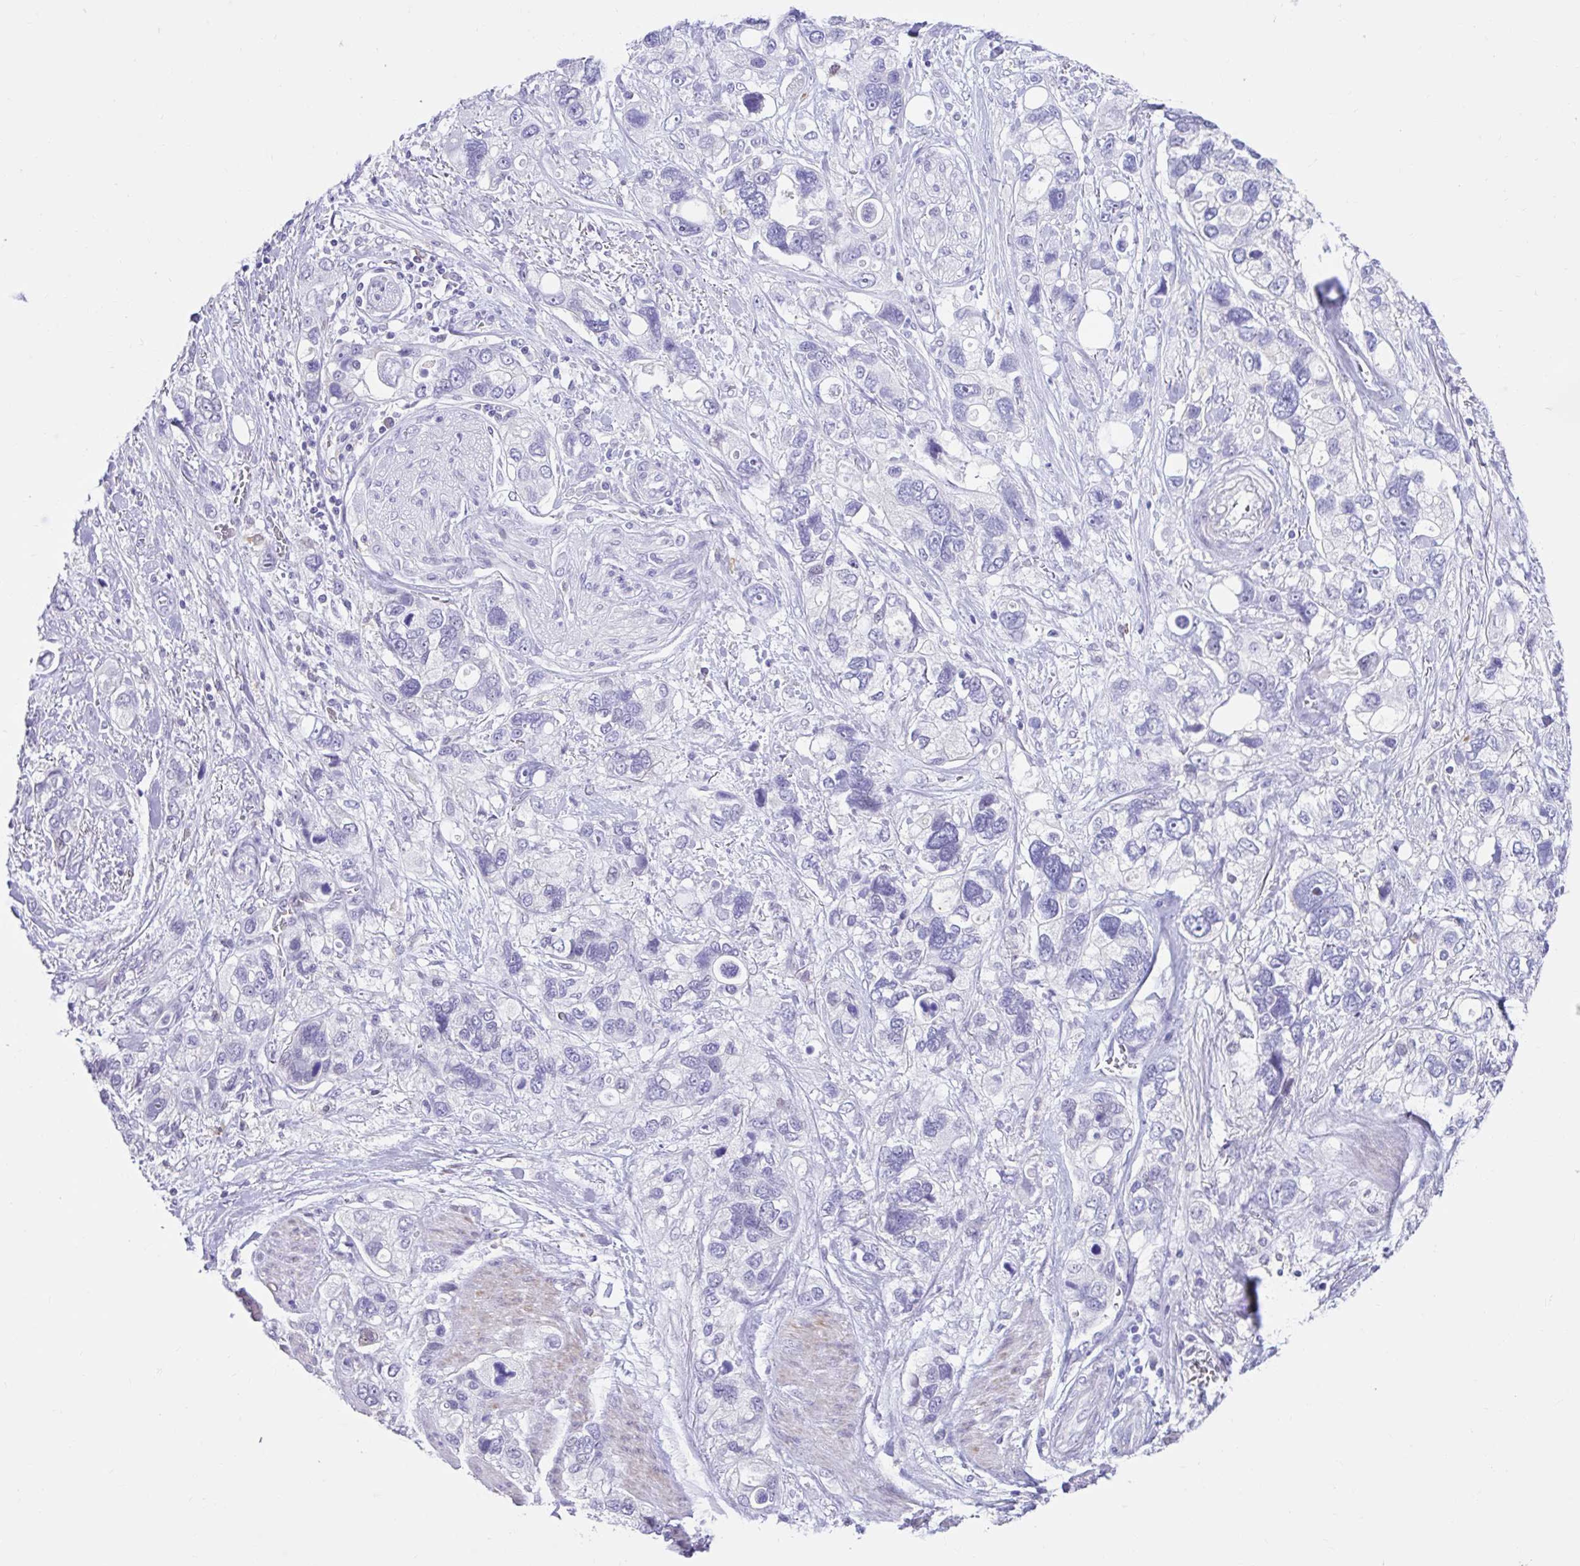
{"staining": {"intensity": "negative", "quantity": "none", "location": "none"}, "tissue": "stomach cancer", "cell_type": "Tumor cells", "image_type": "cancer", "snomed": [{"axis": "morphology", "description": "Adenocarcinoma, NOS"}, {"axis": "topography", "description": "Stomach, upper"}], "caption": "Immunohistochemical staining of human stomach cancer (adenocarcinoma) demonstrates no significant staining in tumor cells.", "gene": "NHLH2", "patient": {"sex": "female", "age": 81}}